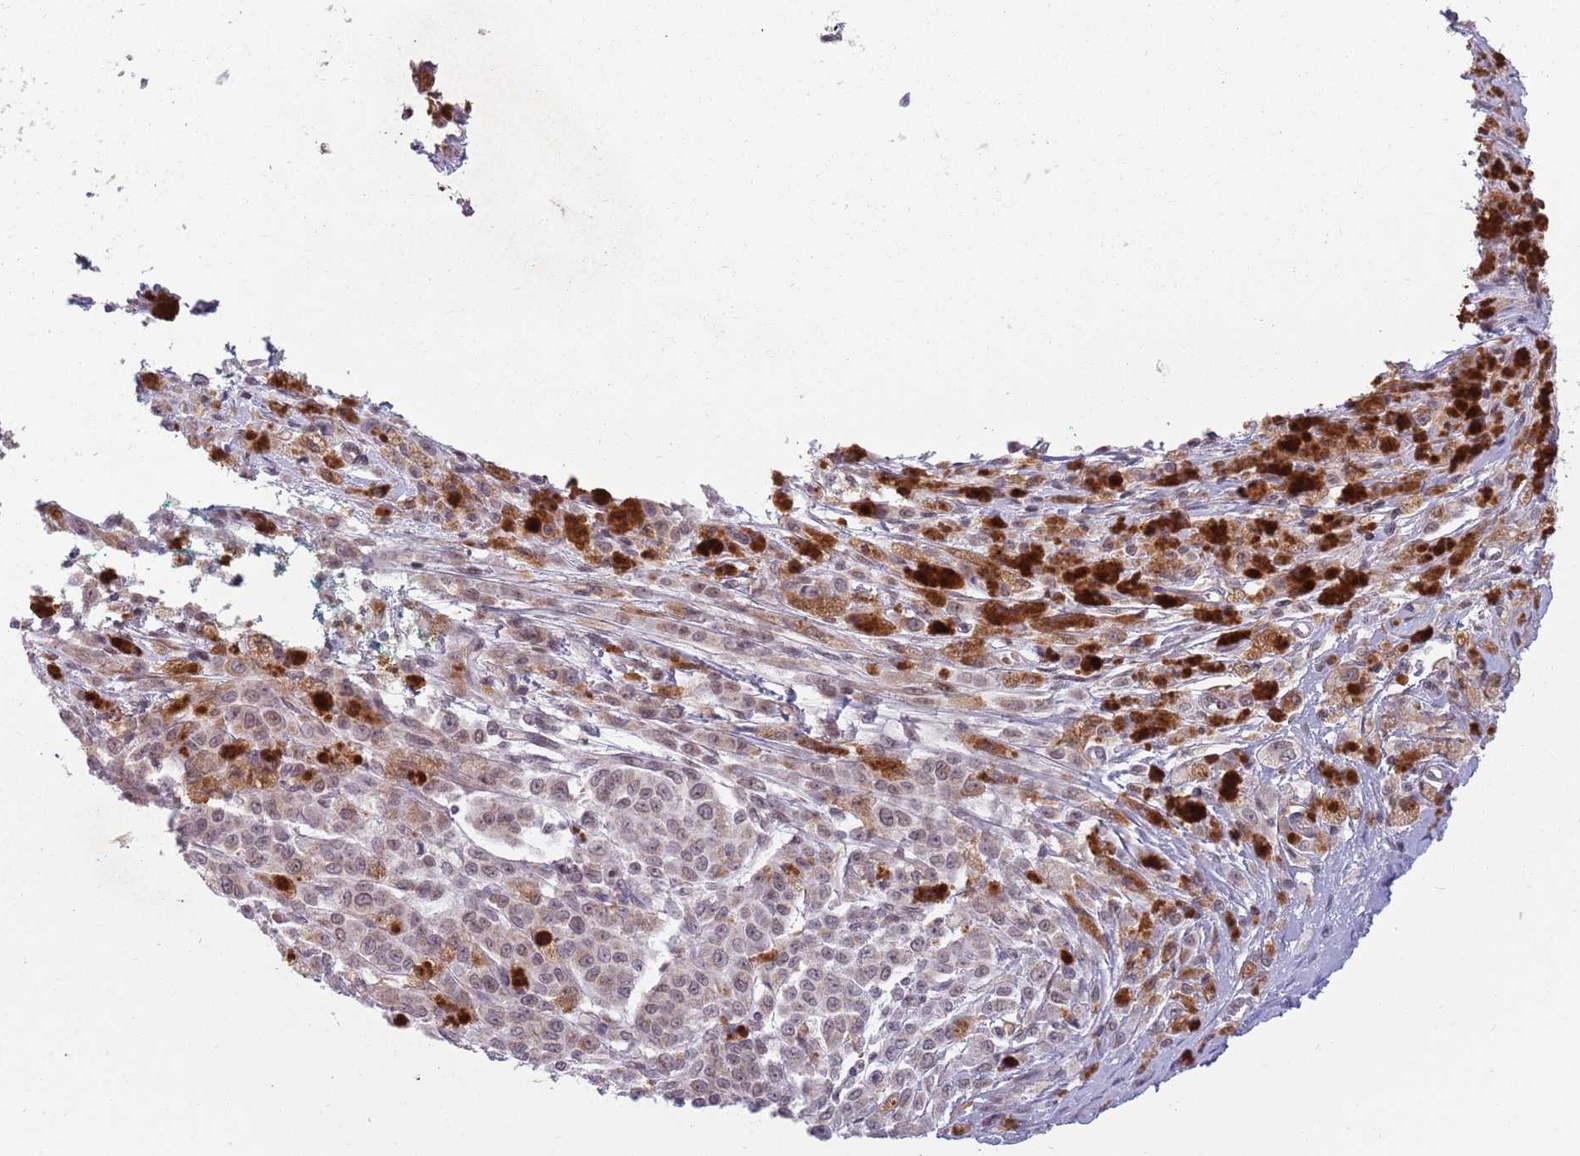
{"staining": {"intensity": "moderate", "quantity": "<25%", "location": "cytoplasmic/membranous,nuclear"}, "tissue": "melanoma", "cell_type": "Tumor cells", "image_type": "cancer", "snomed": [{"axis": "morphology", "description": "Malignant melanoma, NOS"}, {"axis": "topography", "description": "Skin"}], "caption": "Immunohistochemistry (IHC) micrograph of melanoma stained for a protein (brown), which displays low levels of moderate cytoplasmic/membranous and nuclear positivity in approximately <25% of tumor cells.", "gene": "ZNF574", "patient": {"sex": "female", "age": 52}}